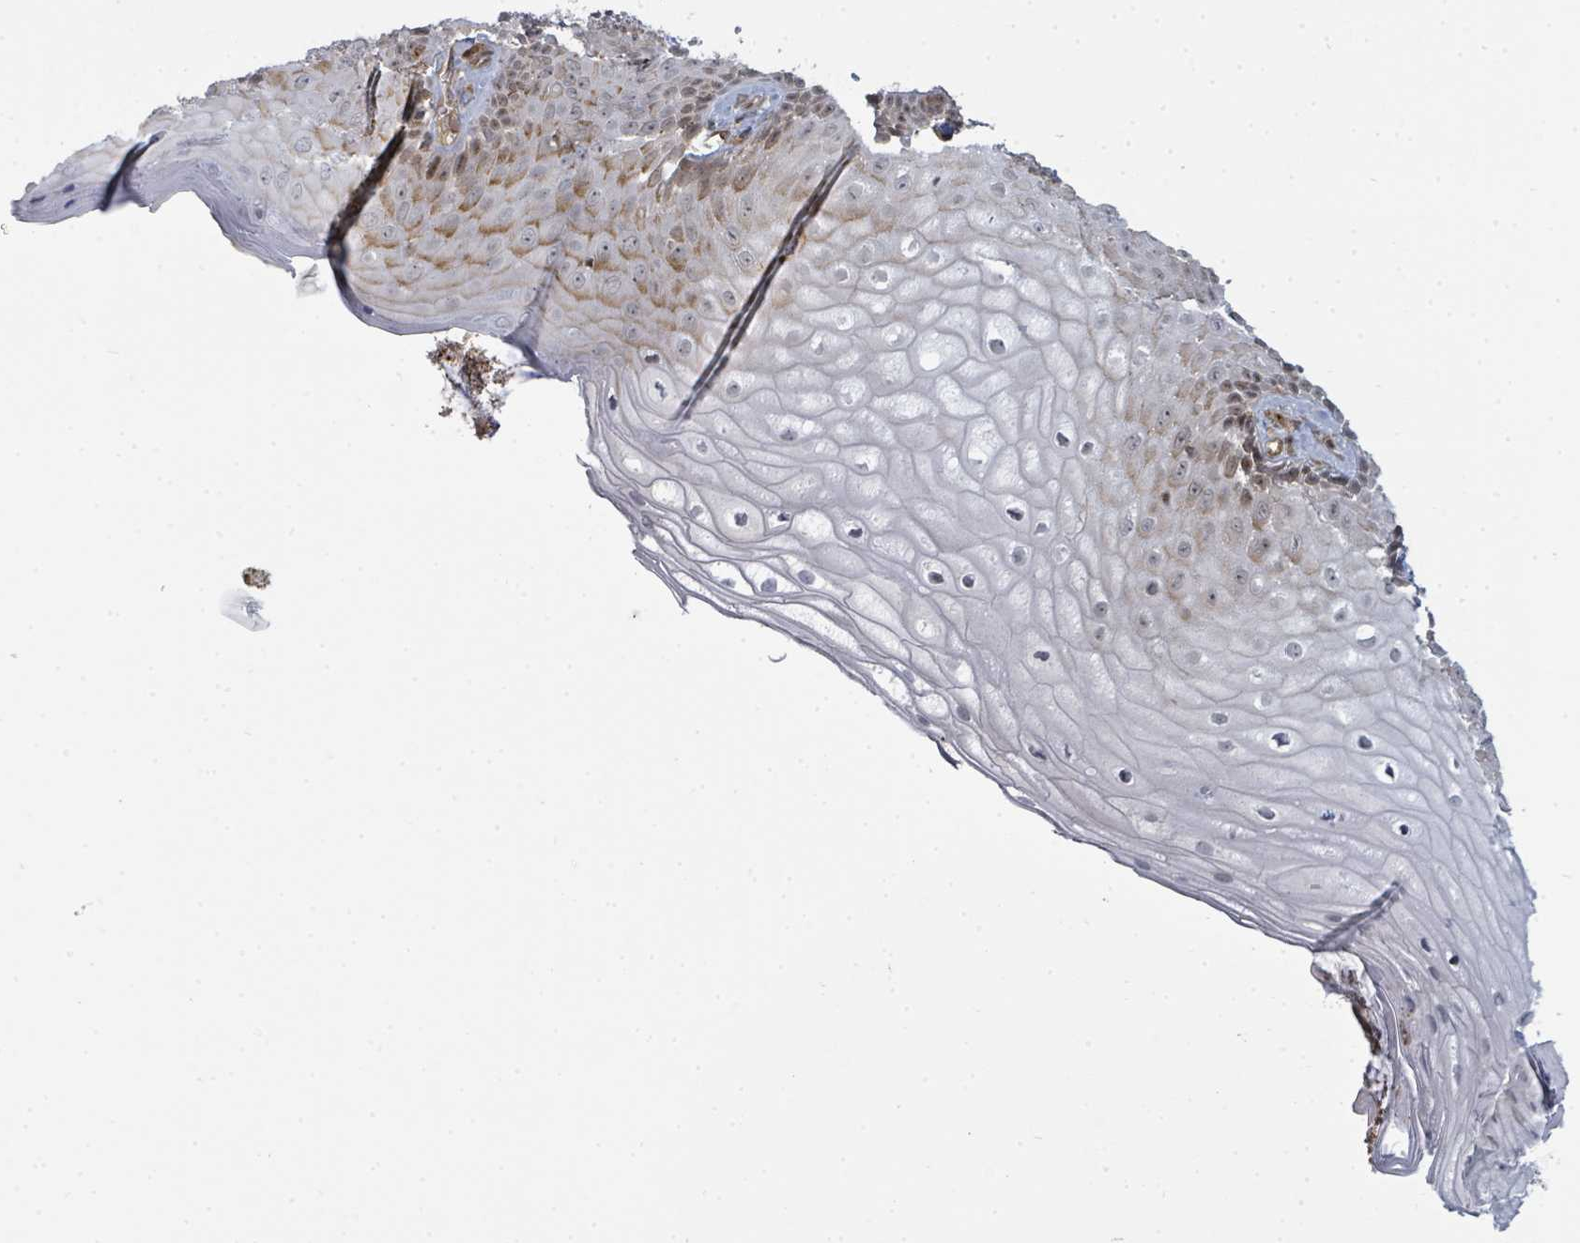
{"staining": {"intensity": "moderate", "quantity": "25%-75%", "location": "cytoplasmic/membranous,nuclear"}, "tissue": "skin", "cell_type": "Epidermal cells", "image_type": "normal", "snomed": [{"axis": "morphology", "description": "Normal tissue, NOS"}, {"axis": "topography", "description": "Anal"}], "caption": "Protein positivity by immunohistochemistry shows moderate cytoplasmic/membranous,nuclear staining in about 25%-75% of epidermal cells in unremarkable skin. The protein is shown in brown color, while the nuclei are stained blue.", "gene": "PSMG2", "patient": {"sex": "male", "age": 80}}